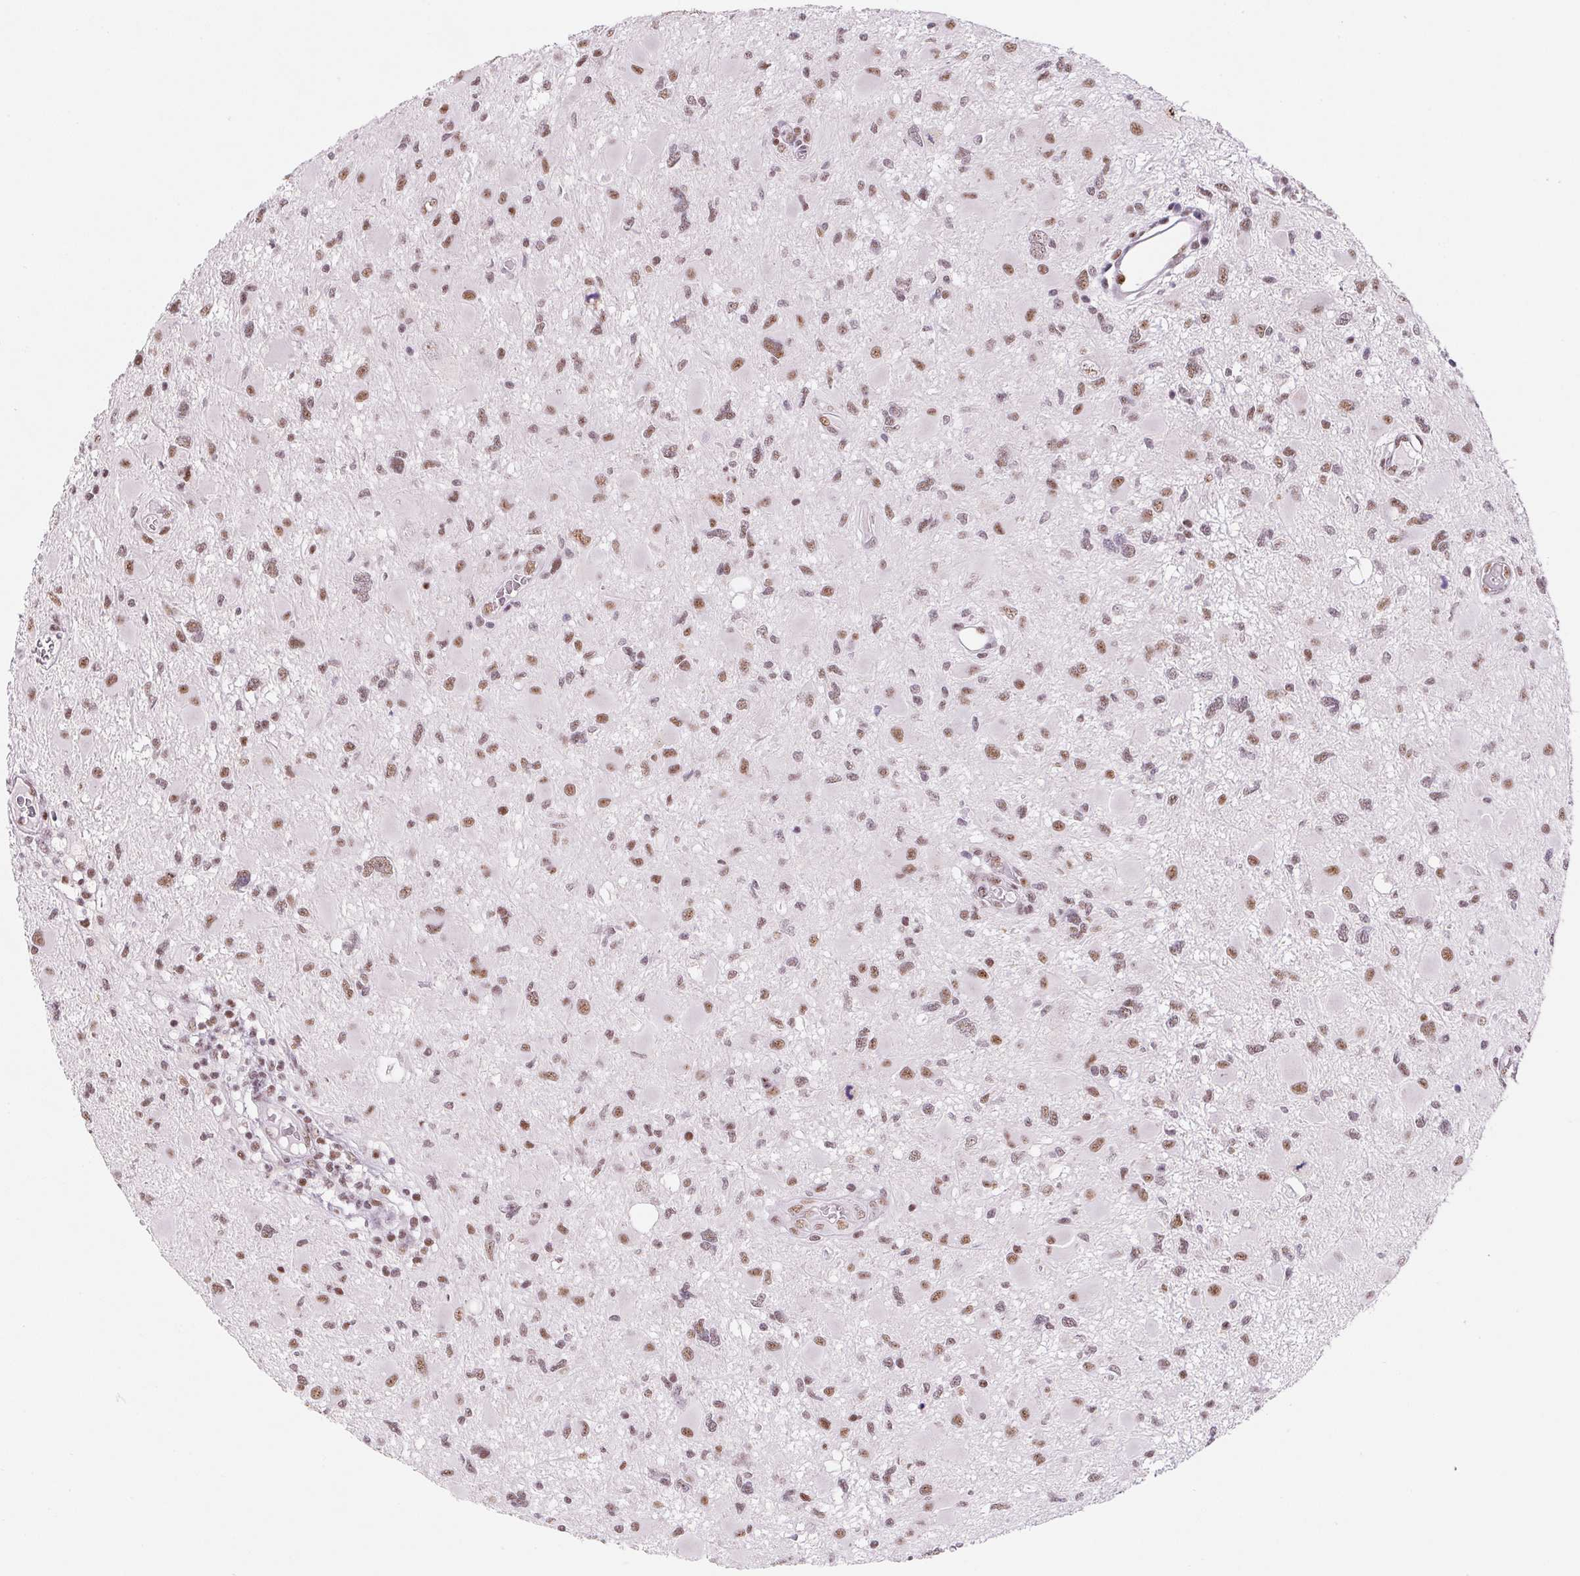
{"staining": {"intensity": "moderate", "quantity": ">75%", "location": "nuclear"}, "tissue": "glioma", "cell_type": "Tumor cells", "image_type": "cancer", "snomed": [{"axis": "morphology", "description": "Glioma, malignant, High grade"}, {"axis": "topography", "description": "Brain"}], "caption": "Protein expression analysis of glioma shows moderate nuclear expression in about >75% of tumor cells.", "gene": "DPPA5", "patient": {"sex": "male", "age": 54}}